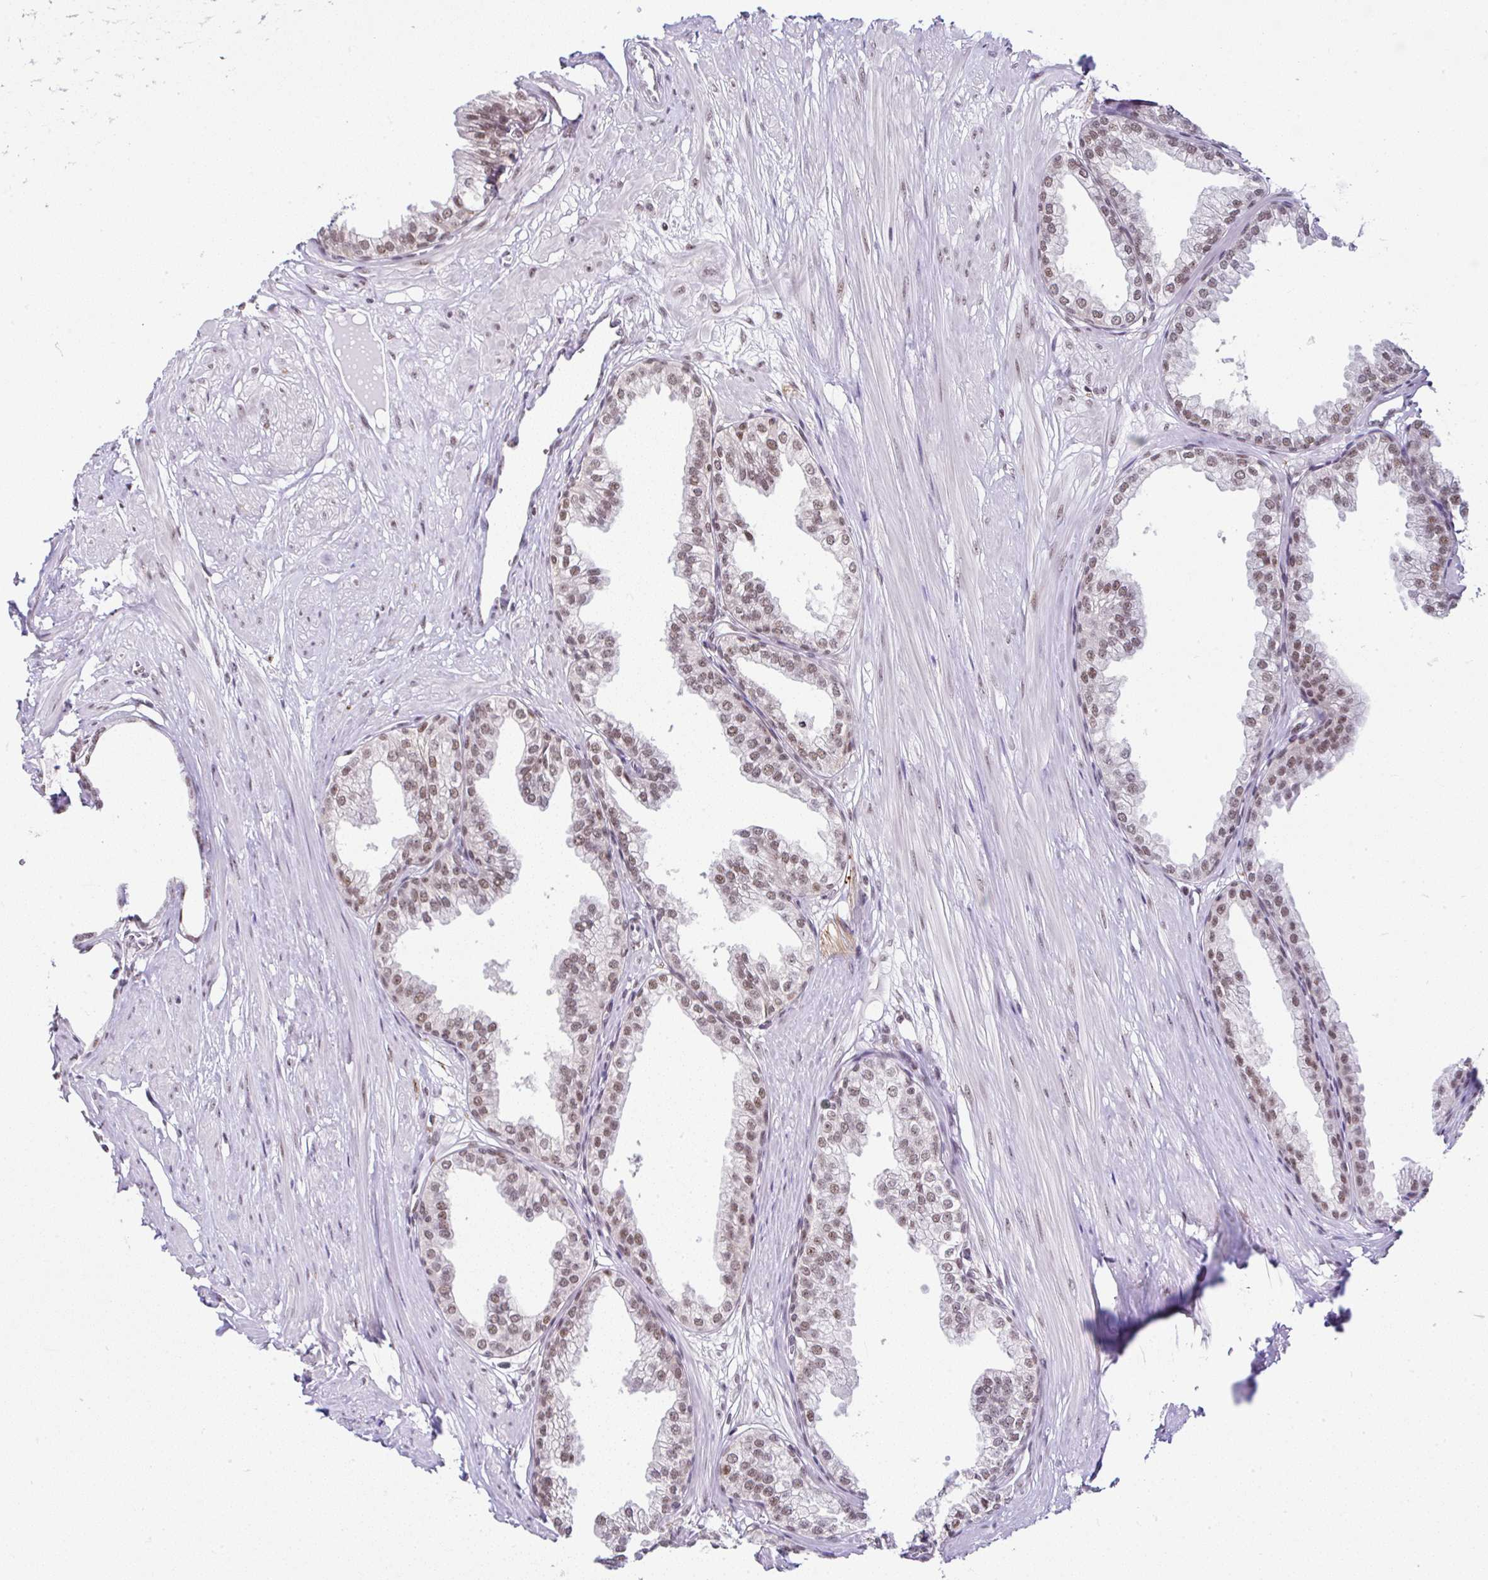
{"staining": {"intensity": "moderate", "quantity": ">75%", "location": "nuclear"}, "tissue": "prostate", "cell_type": "Glandular cells", "image_type": "normal", "snomed": [{"axis": "morphology", "description": "Normal tissue, NOS"}, {"axis": "topography", "description": "Prostate"}, {"axis": "topography", "description": "Peripheral nerve tissue"}], "caption": "Protein positivity by immunohistochemistry (IHC) shows moderate nuclear staining in approximately >75% of glandular cells in unremarkable prostate. The protein of interest is stained brown, and the nuclei are stained in blue (DAB (3,3'-diaminobenzidine) IHC with brightfield microscopy, high magnification).", "gene": "PTPN2", "patient": {"sex": "male", "age": 55}}